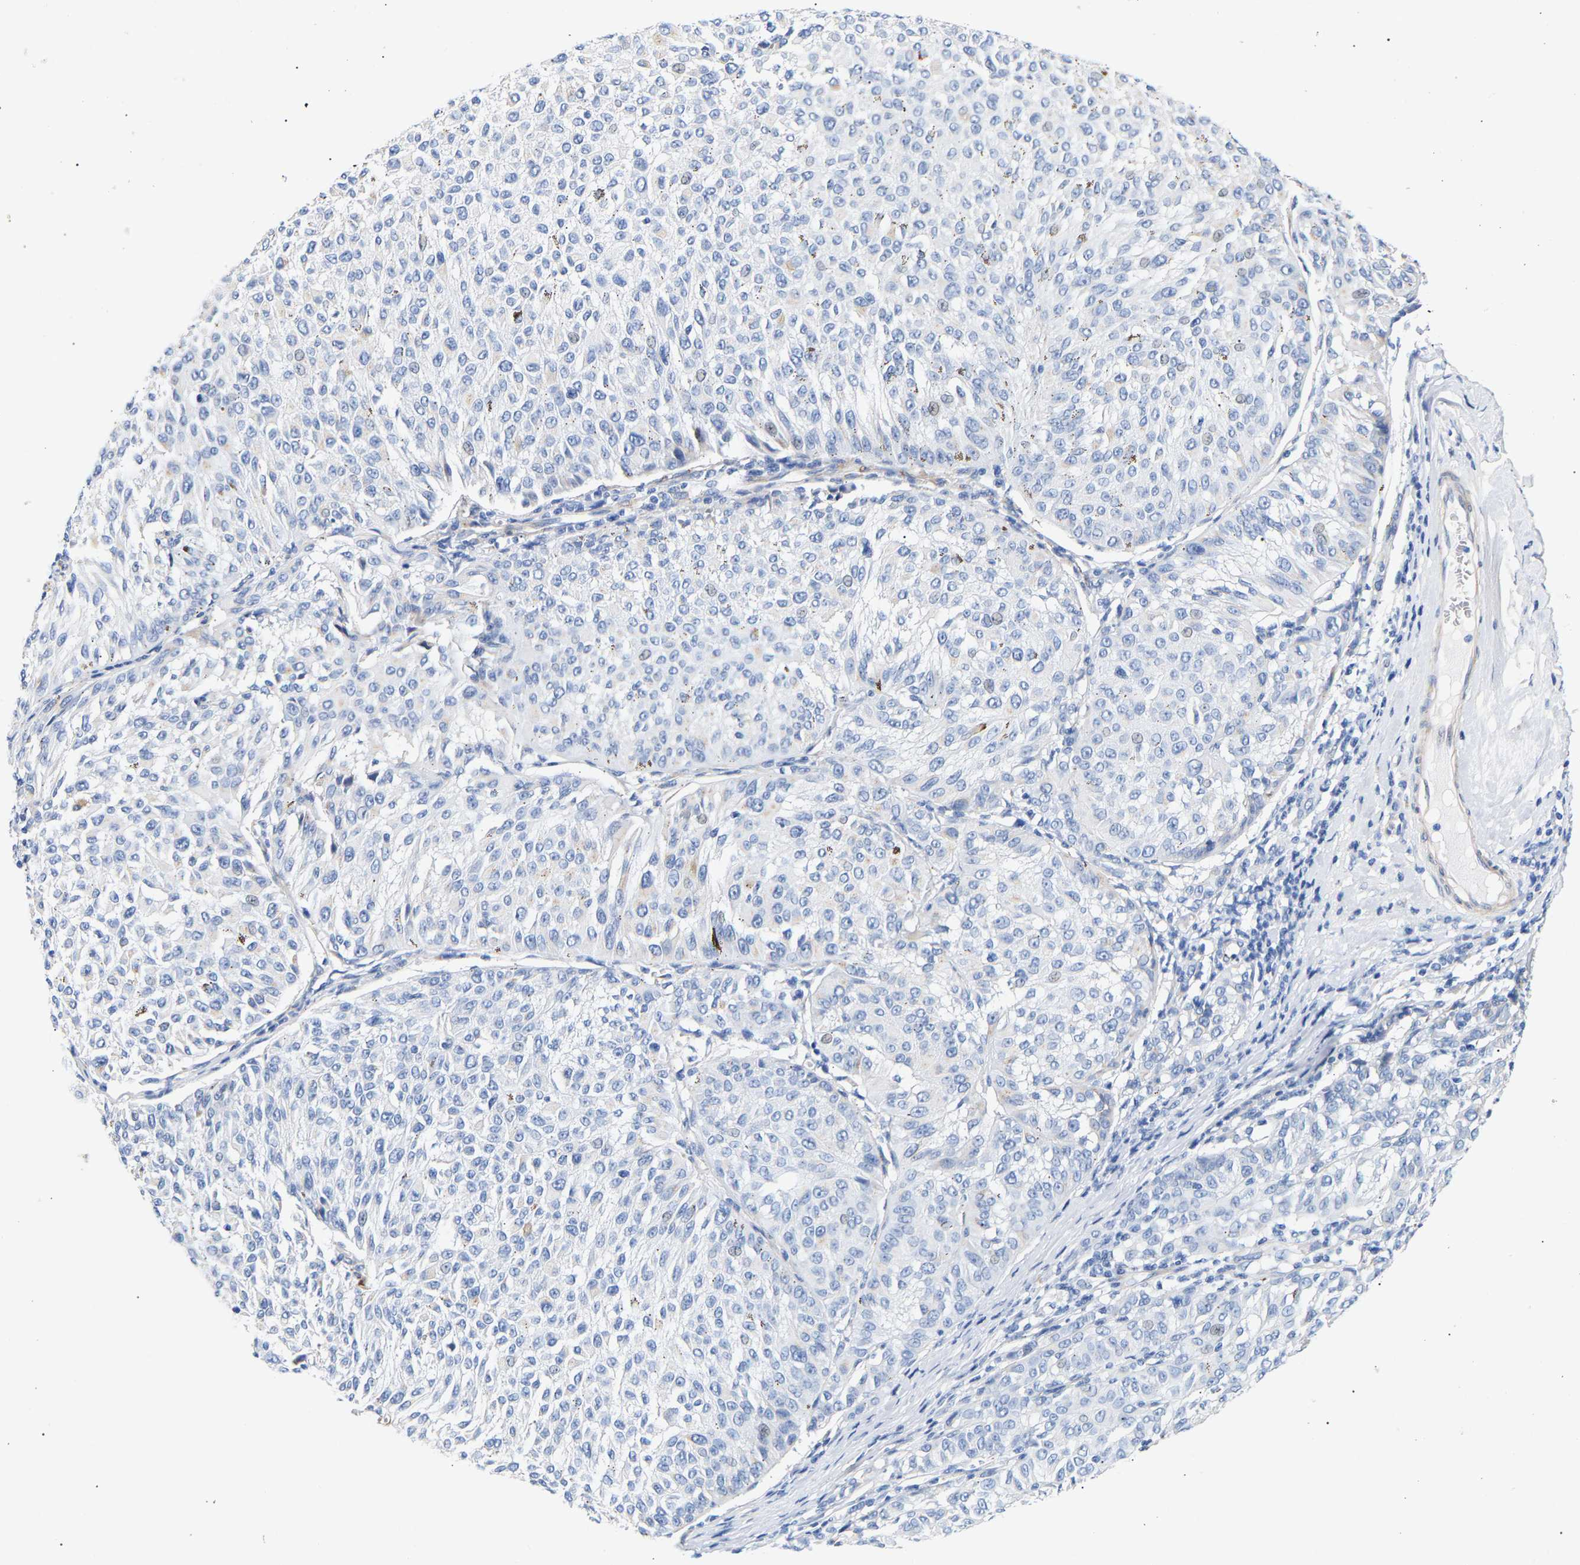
{"staining": {"intensity": "negative", "quantity": "none", "location": "none"}, "tissue": "melanoma", "cell_type": "Tumor cells", "image_type": "cancer", "snomed": [{"axis": "morphology", "description": "Malignant melanoma, NOS"}, {"axis": "topography", "description": "Skin"}], "caption": "DAB (3,3'-diaminobenzidine) immunohistochemical staining of melanoma demonstrates no significant staining in tumor cells. (DAB immunohistochemistry visualized using brightfield microscopy, high magnification).", "gene": "IGFBP7", "patient": {"sex": "female", "age": 72}}